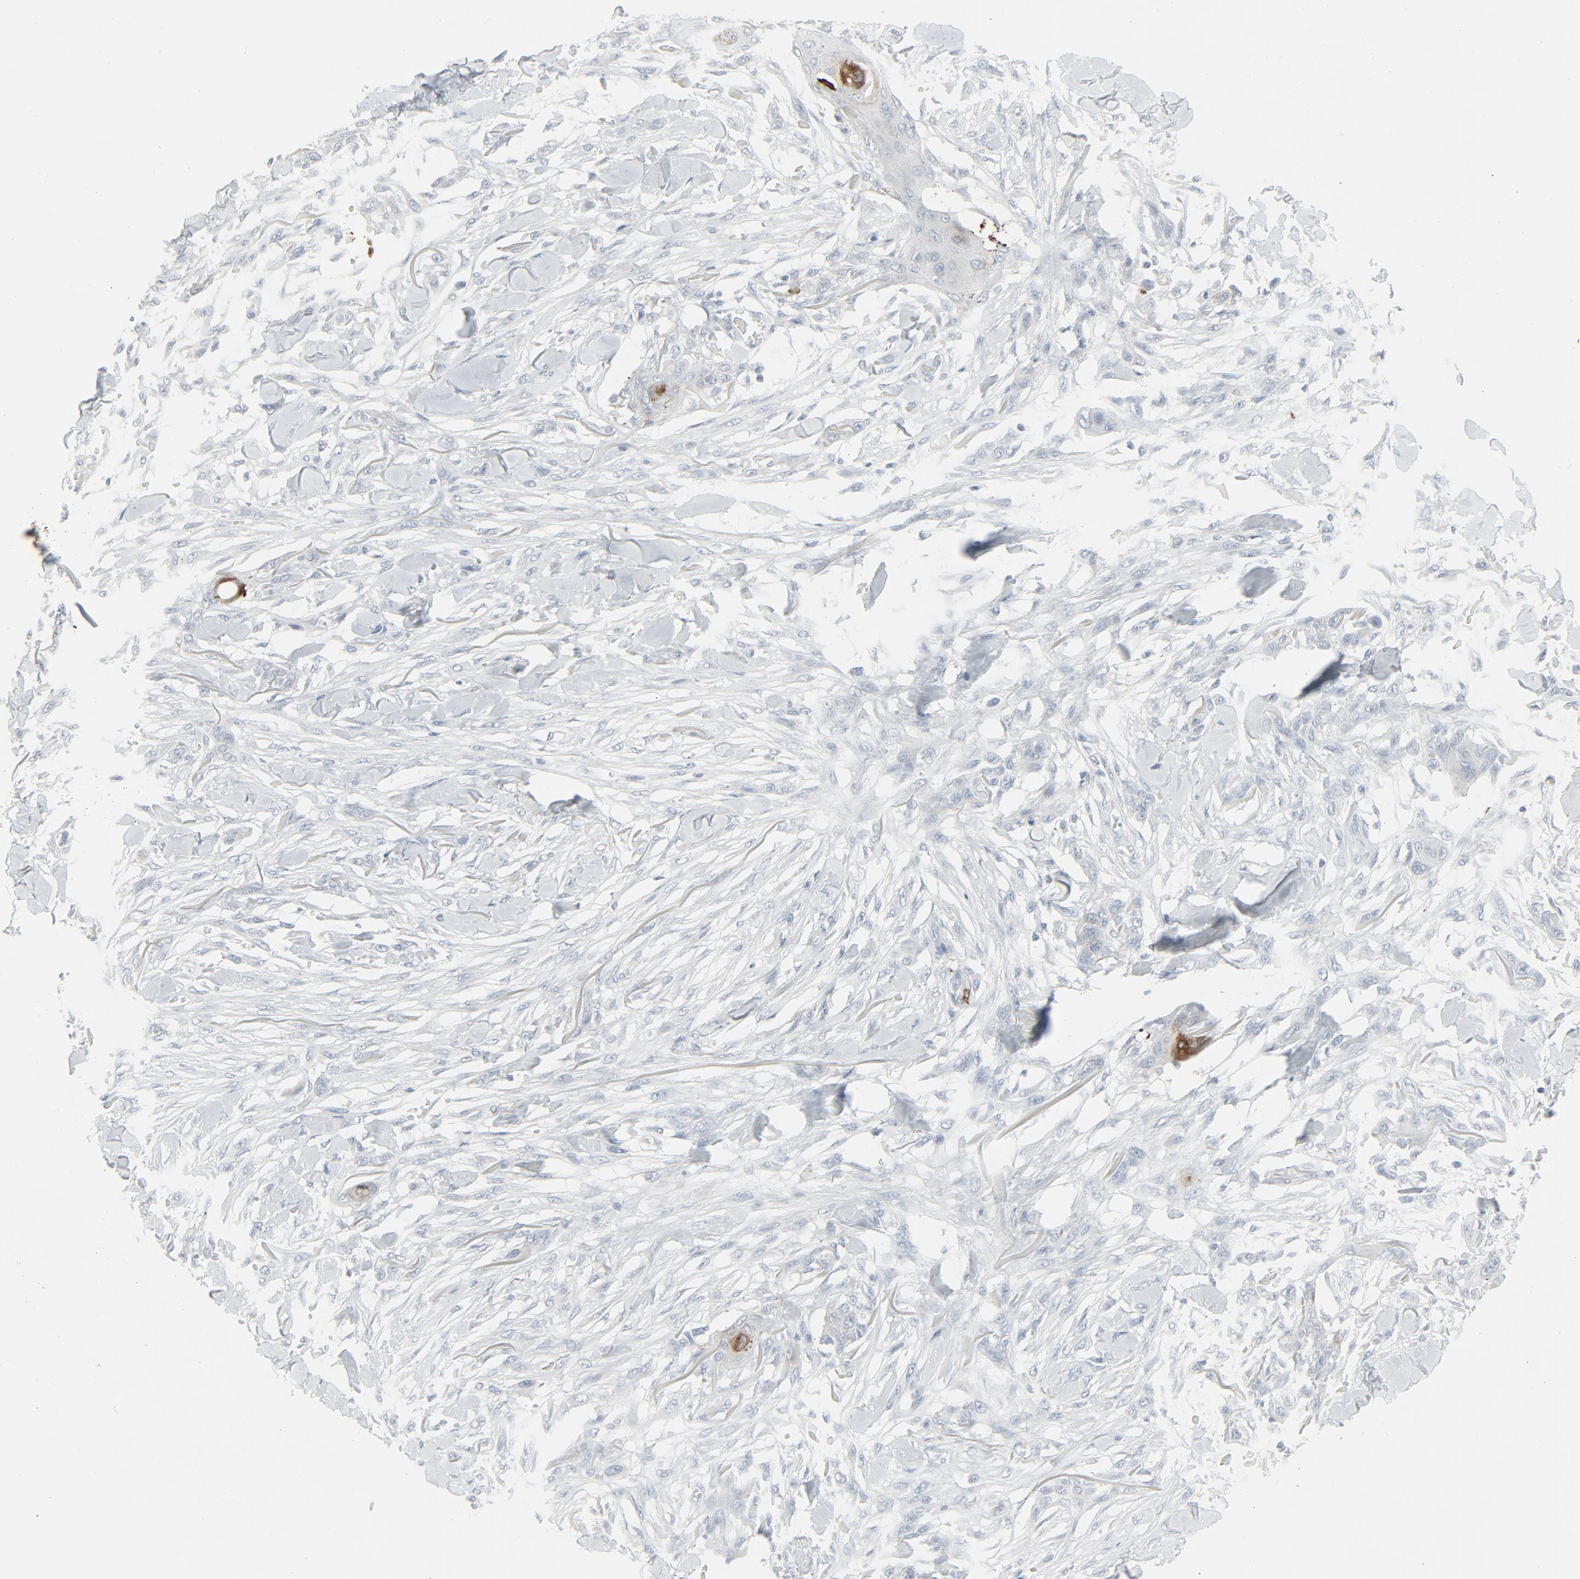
{"staining": {"intensity": "moderate", "quantity": "<25%", "location": "cytoplasmic/membranous"}, "tissue": "skin cancer", "cell_type": "Tumor cells", "image_type": "cancer", "snomed": [{"axis": "morphology", "description": "Normal tissue, NOS"}, {"axis": "morphology", "description": "Squamous cell carcinoma, NOS"}, {"axis": "topography", "description": "Skin"}], "caption": "Skin squamous cell carcinoma tissue shows moderate cytoplasmic/membranous staining in about <25% of tumor cells", "gene": "FGFR3", "patient": {"sex": "female", "age": 59}}